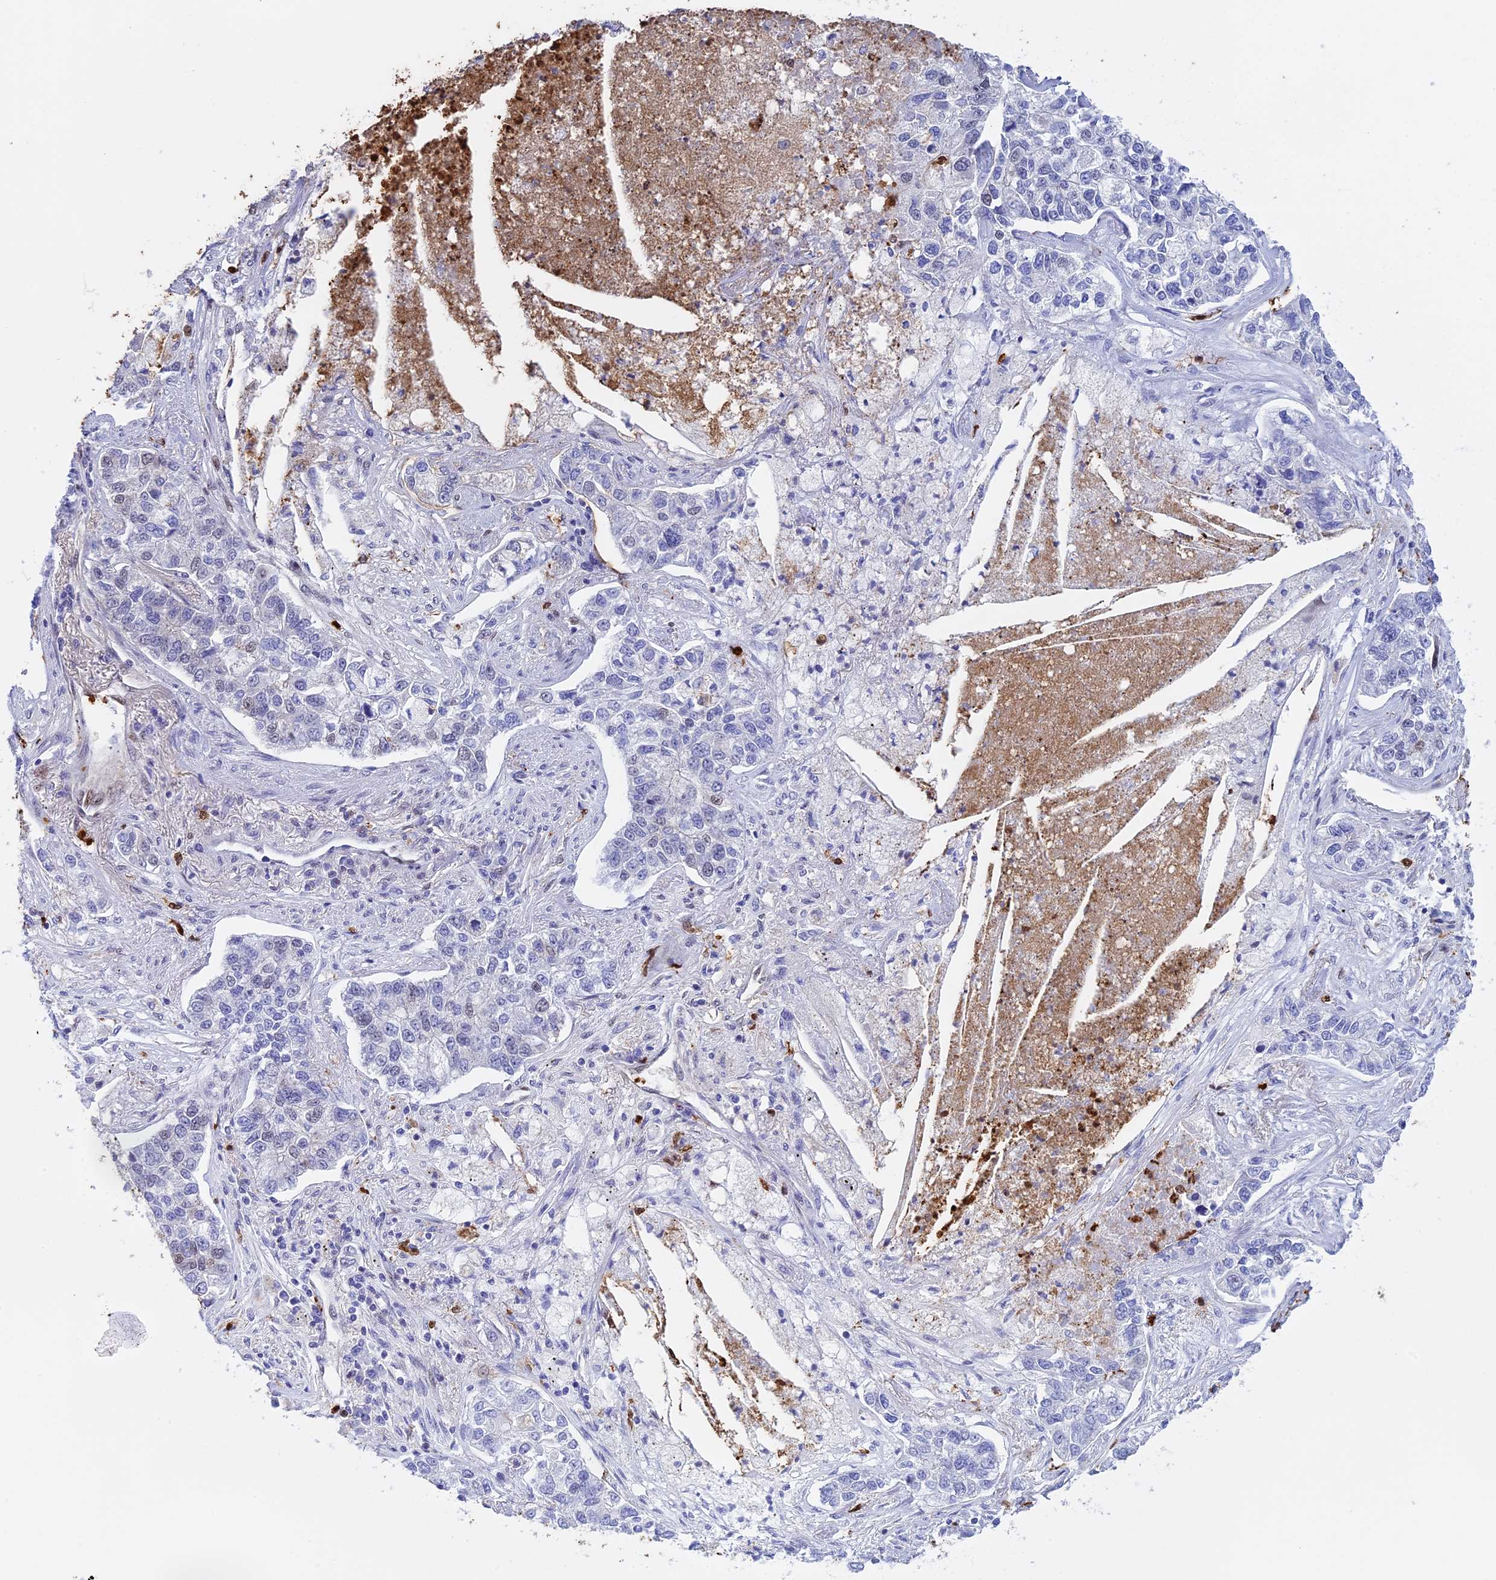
{"staining": {"intensity": "negative", "quantity": "none", "location": "none"}, "tissue": "lung cancer", "cell_type": "Tumor cells", "image_type": "cancer", "snomed": [{"axis": "morphology", "description": "Adenocarcinoma, NOS"}, {"axis": "topography", "description": "Lung"}], "caption": "An image of human lung adenocarcinoma is negative for staining in tumor cells.", "gene": "SLC26A1", "patient": {"sex": "male", "age": 49}}